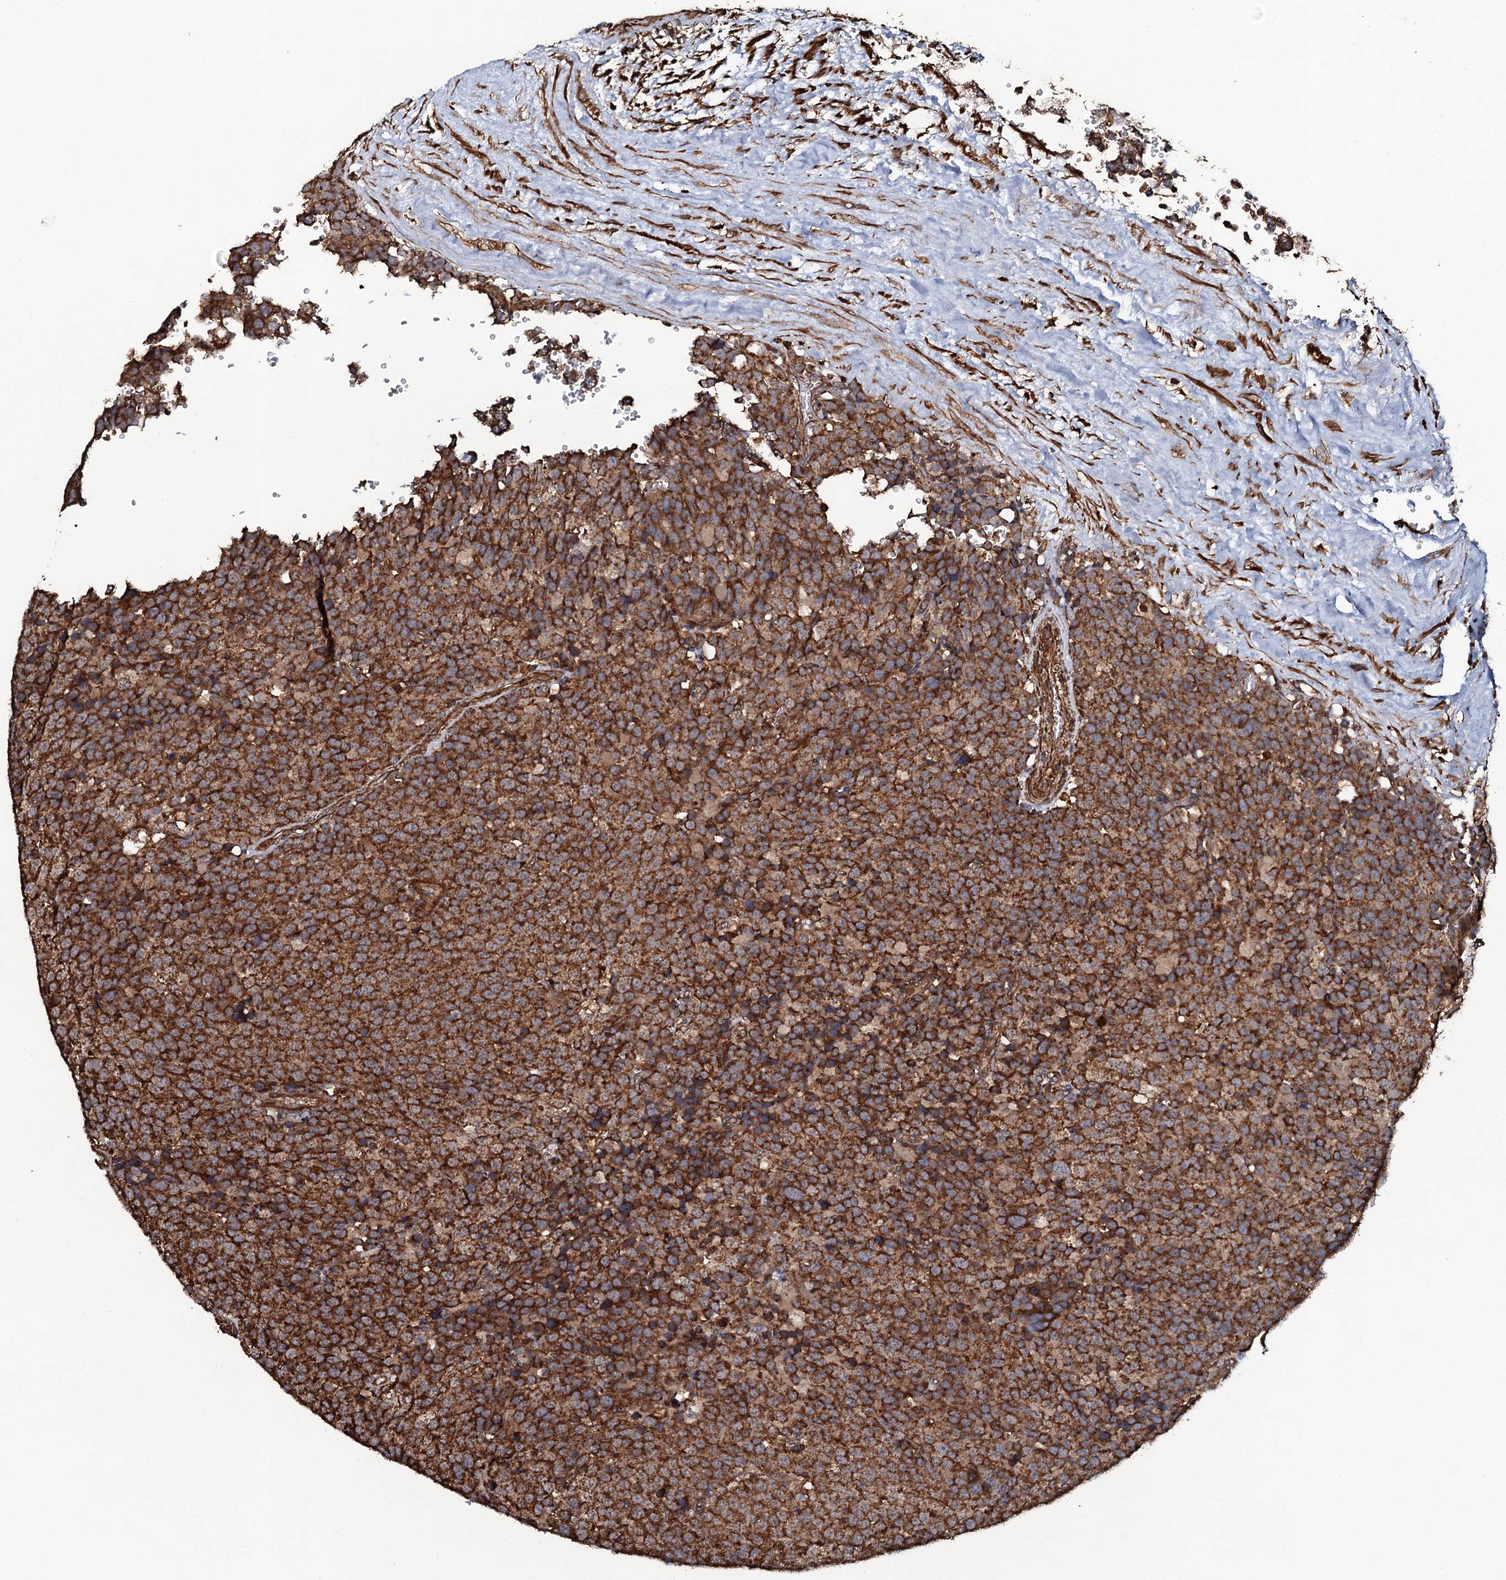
{"staining": {"intensity": "strong", "quantity": ">75%", "location": "cytoplasmic/membranous"}, "tissue": "testis cancer", "cell_type": "Tumor cells", "image_type": "cancer", "snomed": [{"axis": "morphology", "description": "Seminoma, NOS"}, {"axis": "topography", "description": "Testis"}], "caption": "Immunohistochemical staining of human seminoma (testis) displays high levels of strong cytoplasmic/membranous expression in about >75% of tumor cells. (Stains: DAB (3,3'-diaminobenzidine) in brown, nuclei in blue, Microscopy: brightfield microscopy at high magnification).", "gene": "VWA8", "patient": {"sex": "male", "age": 71}}